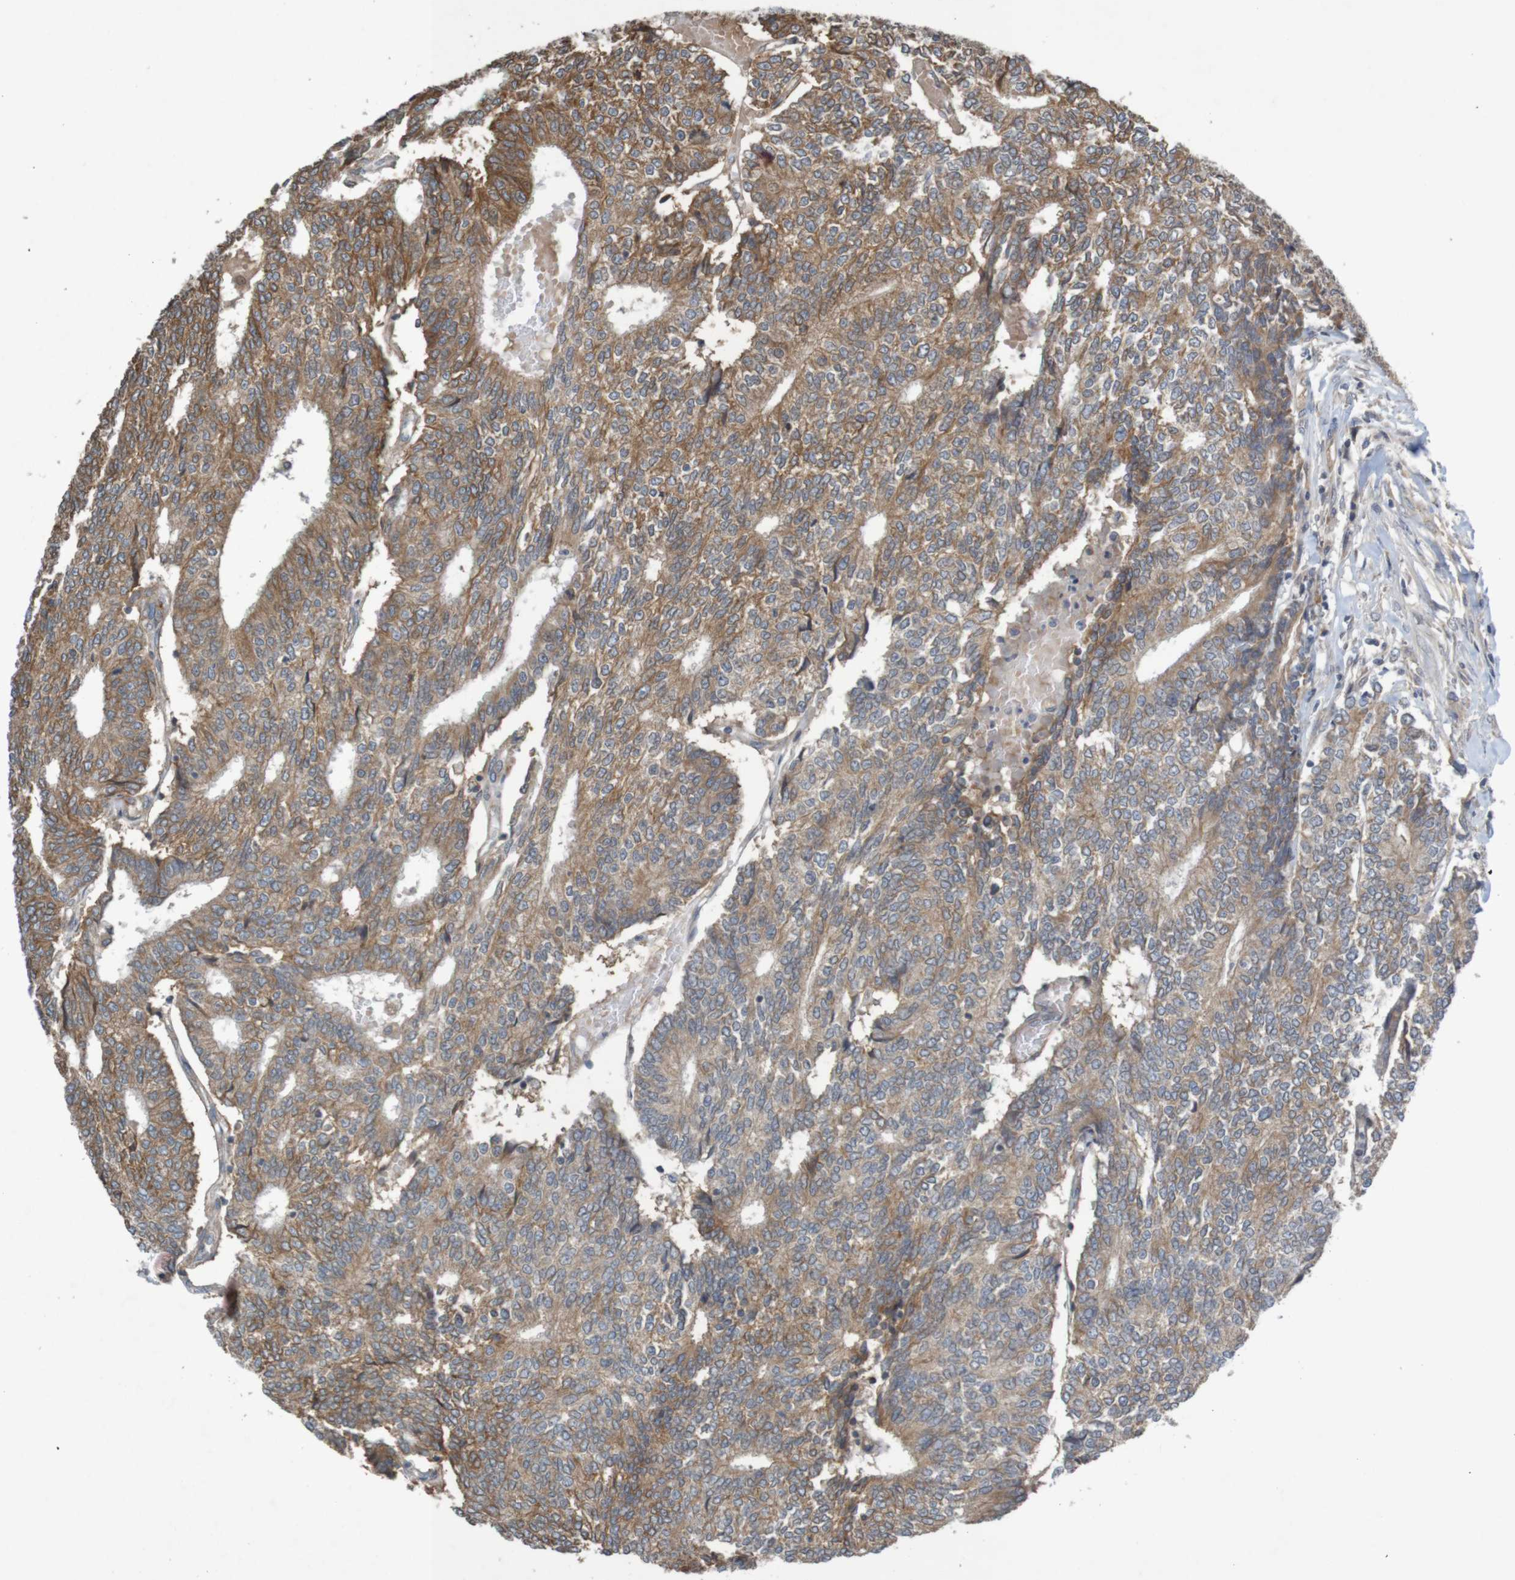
{"staining": {"intensity": "moderate", "quantity": ">75%", "location": "cytoplasmic/membranous"}, "tissue": "prostate cancer", "cell_type": "Tumor cells", "image_type": "cancer", "snomed": [{"axis": "morphology", "description": "Normal tissue, NOS"}, {"axis": "morphology", "description": "Adenocarcinoma, High grade"}, {"axis": "topography", "description": "Prostate"}, {"axis": "topography", "description": "Seminal veicle"}], "caption": "Moderate cytoplasmic/membranous expression is seen in about >75% of tumor cells in prostate high-grade adenocarcinoma.", "gene": "B3GAT2", "patient": {"sex": "male", "age": 55}}